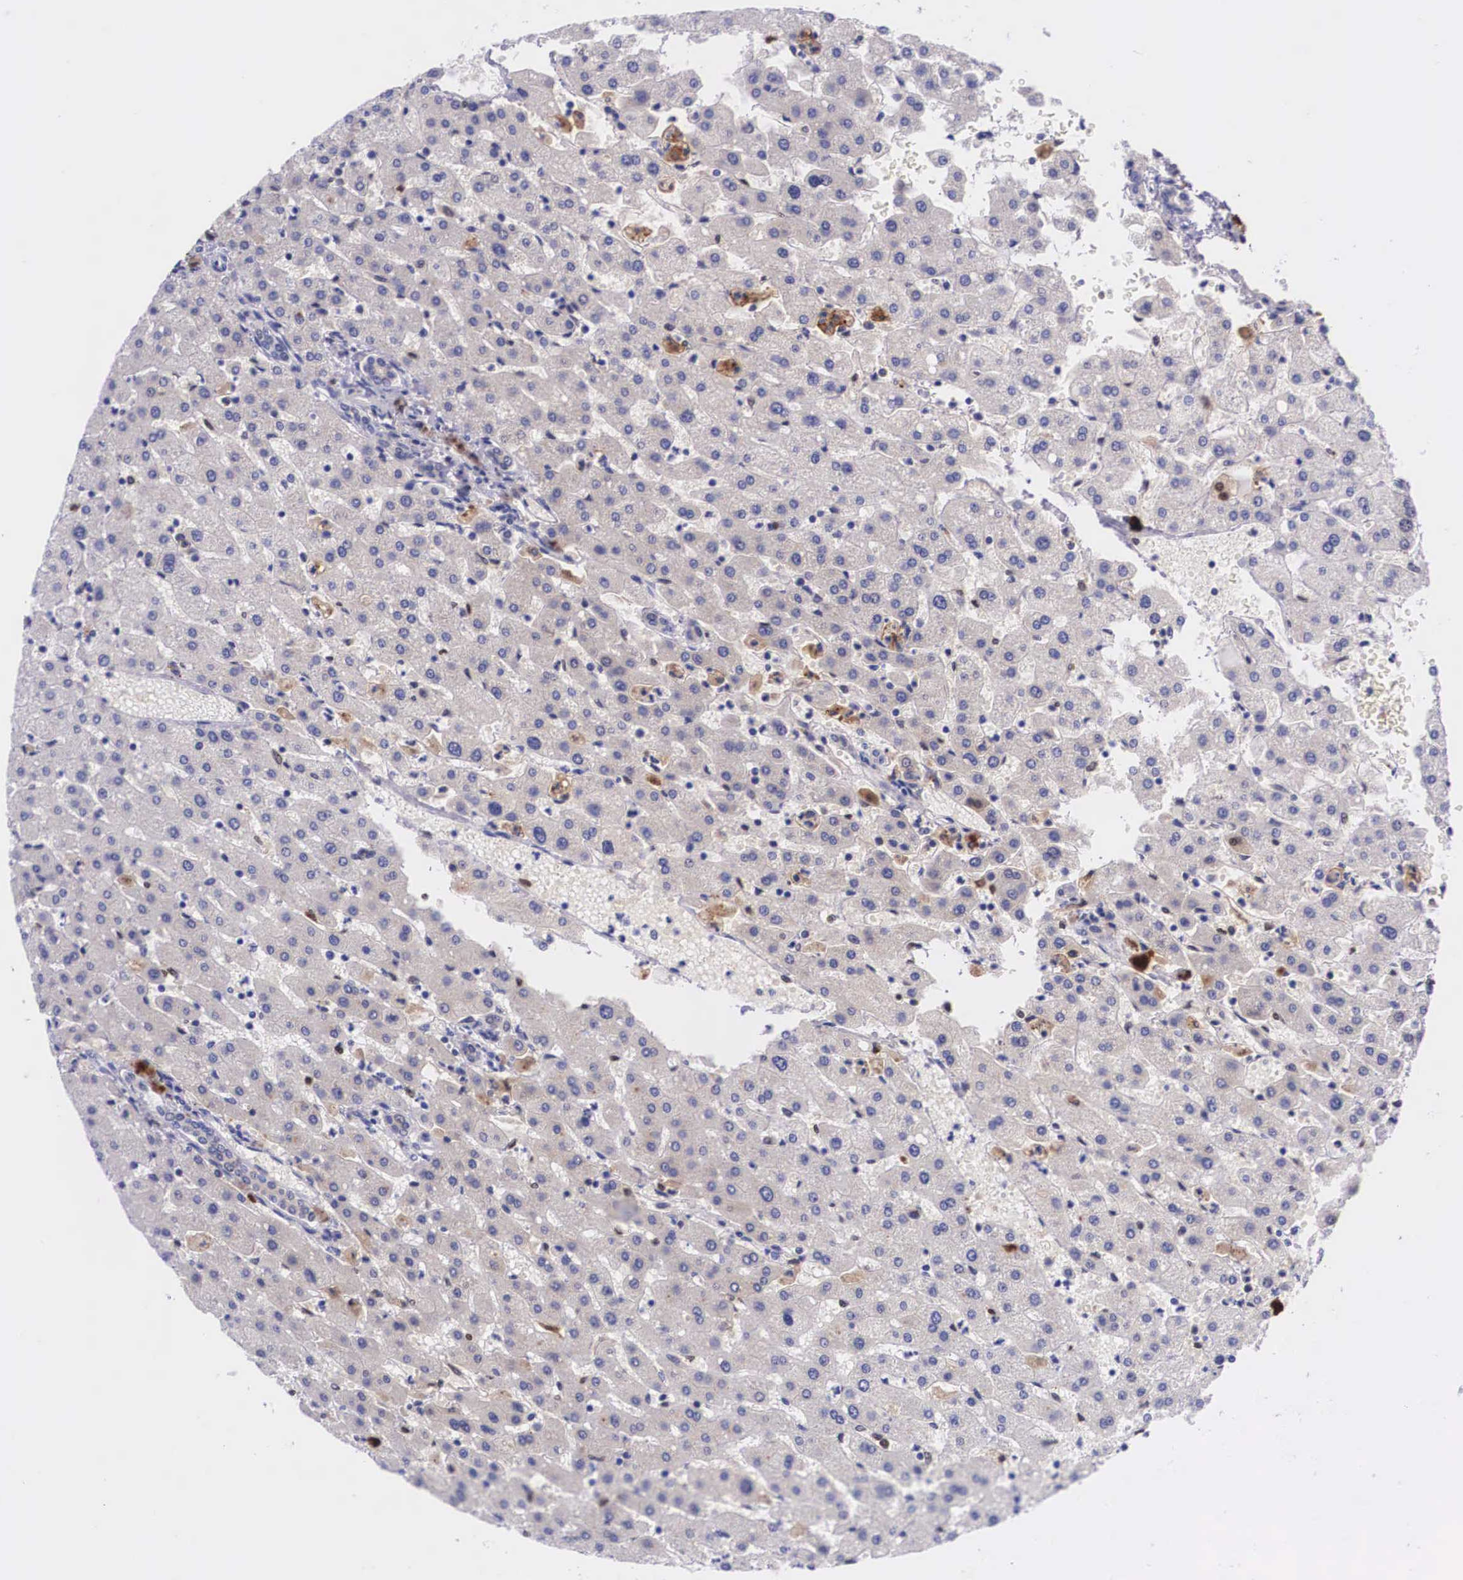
{"staining": {"intensity": "negative", "quantity": "none", "location": "none"}, "tissue": "liver", "cell_type": "Cholangiocytes", "image_type": "normal", "snomed": [{"axis": "morphology", "description": "Normal tissue, NOS"}, {"axis": "topography", "description": "Liver"}], "caption": "Immunohistochemistry photomicrograph of unremarkable liver: human liver stained with DAB (3,3'-diaminobenzidine) shows no significant protein positivity in cholangiocytes.", "gene": "PLG", "patient": {"sex": "female", "age": 30}}